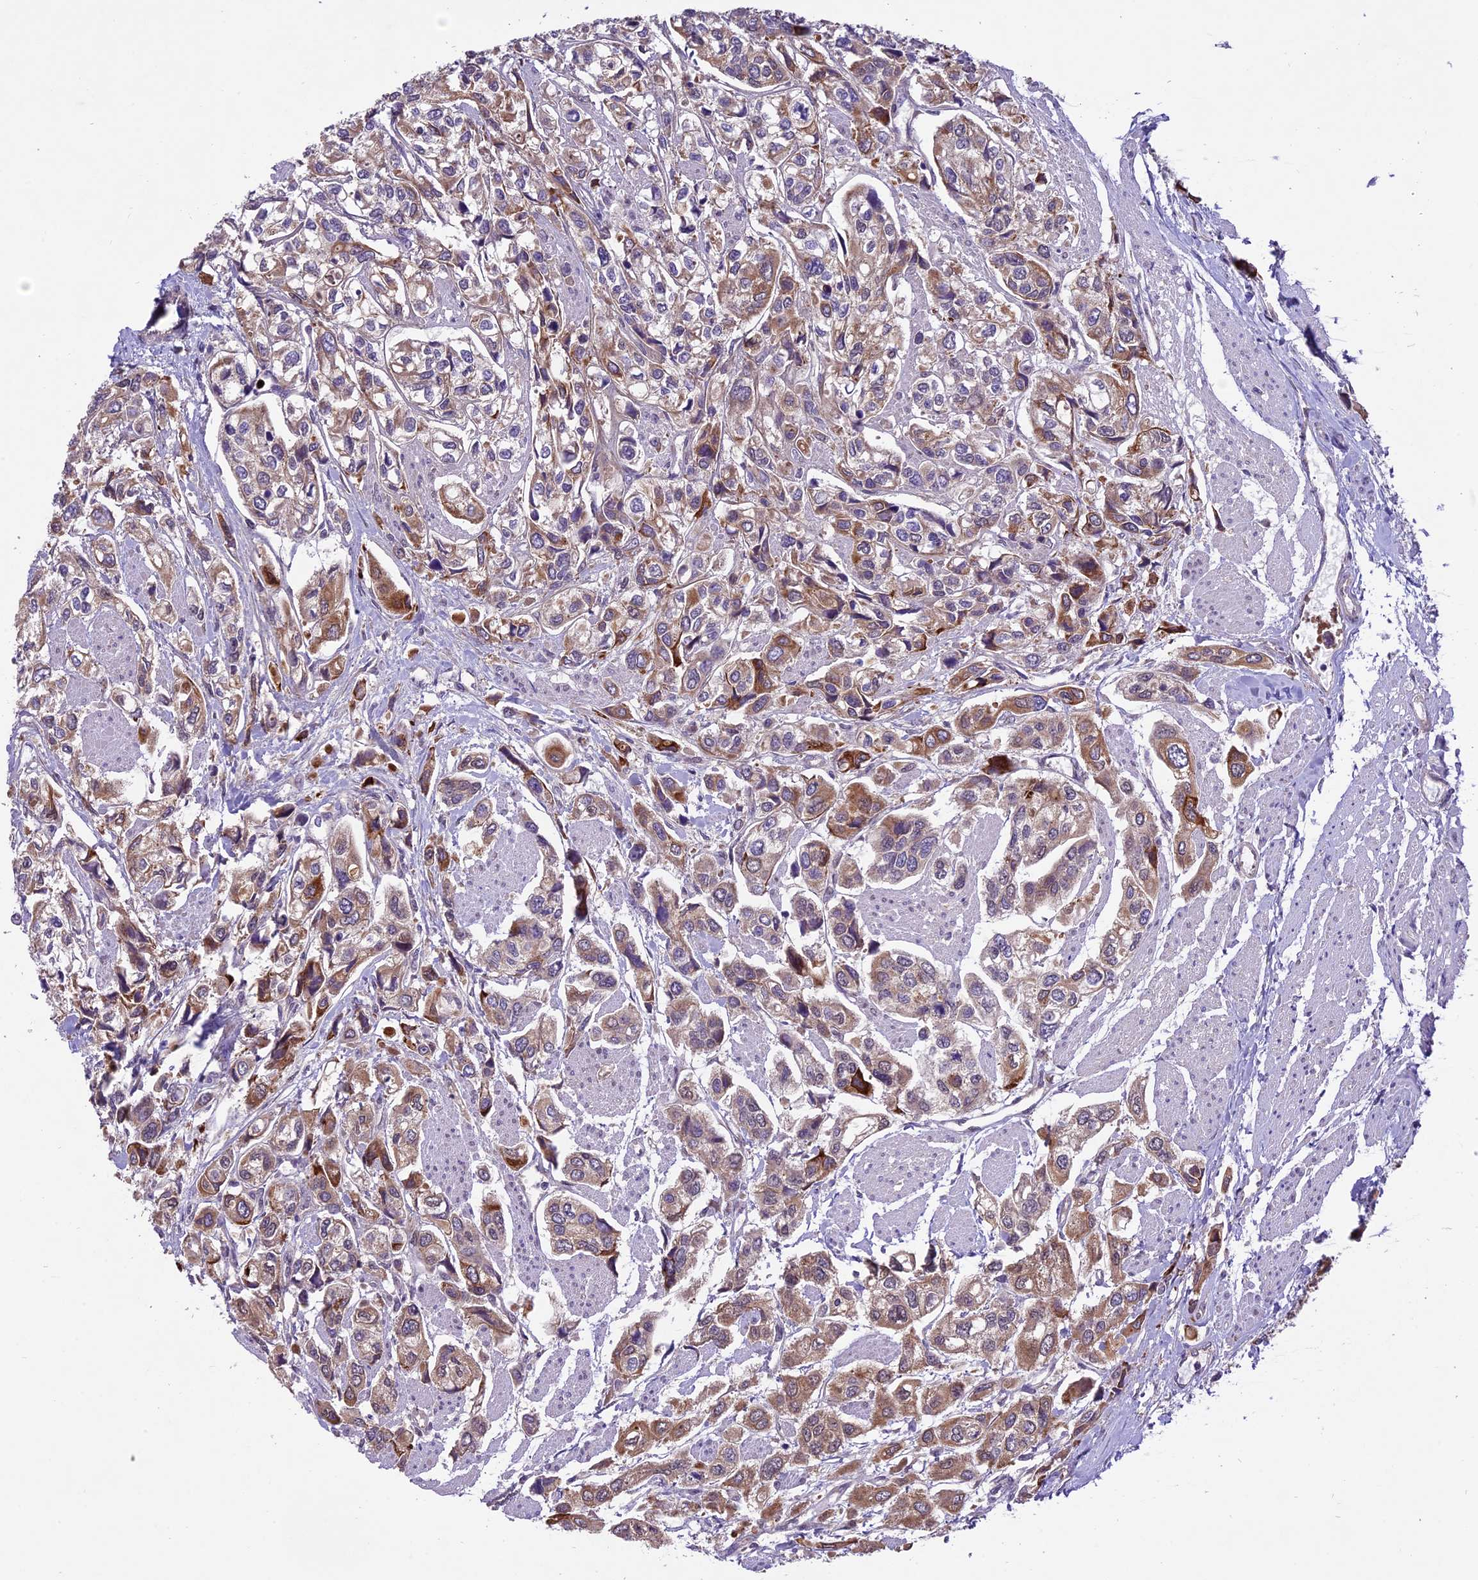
{"staining": {"intensity": "moderate", "quantity": ">75%", "location": "cytoplasmic/membranous"}, "tissue": "urothelial cancer", "cell_type": "Tumor cells", "image_type": "cancer", "snomed": [{"axis": "morphology", "description": "Urothelial carcinoma, High grade"}, {"axis": "topography", "description": "Urinary bladder"}], "caption": "A high-resolution photomicrograph shows immunohistochemistry staining of urothelial carcinoma (high-grade), which shows moderate cytoplasmic/membranous staining in about >75% of tumor cells.", "gene": "SPRED1", "patient": {"sex": "male", "age": 67}}